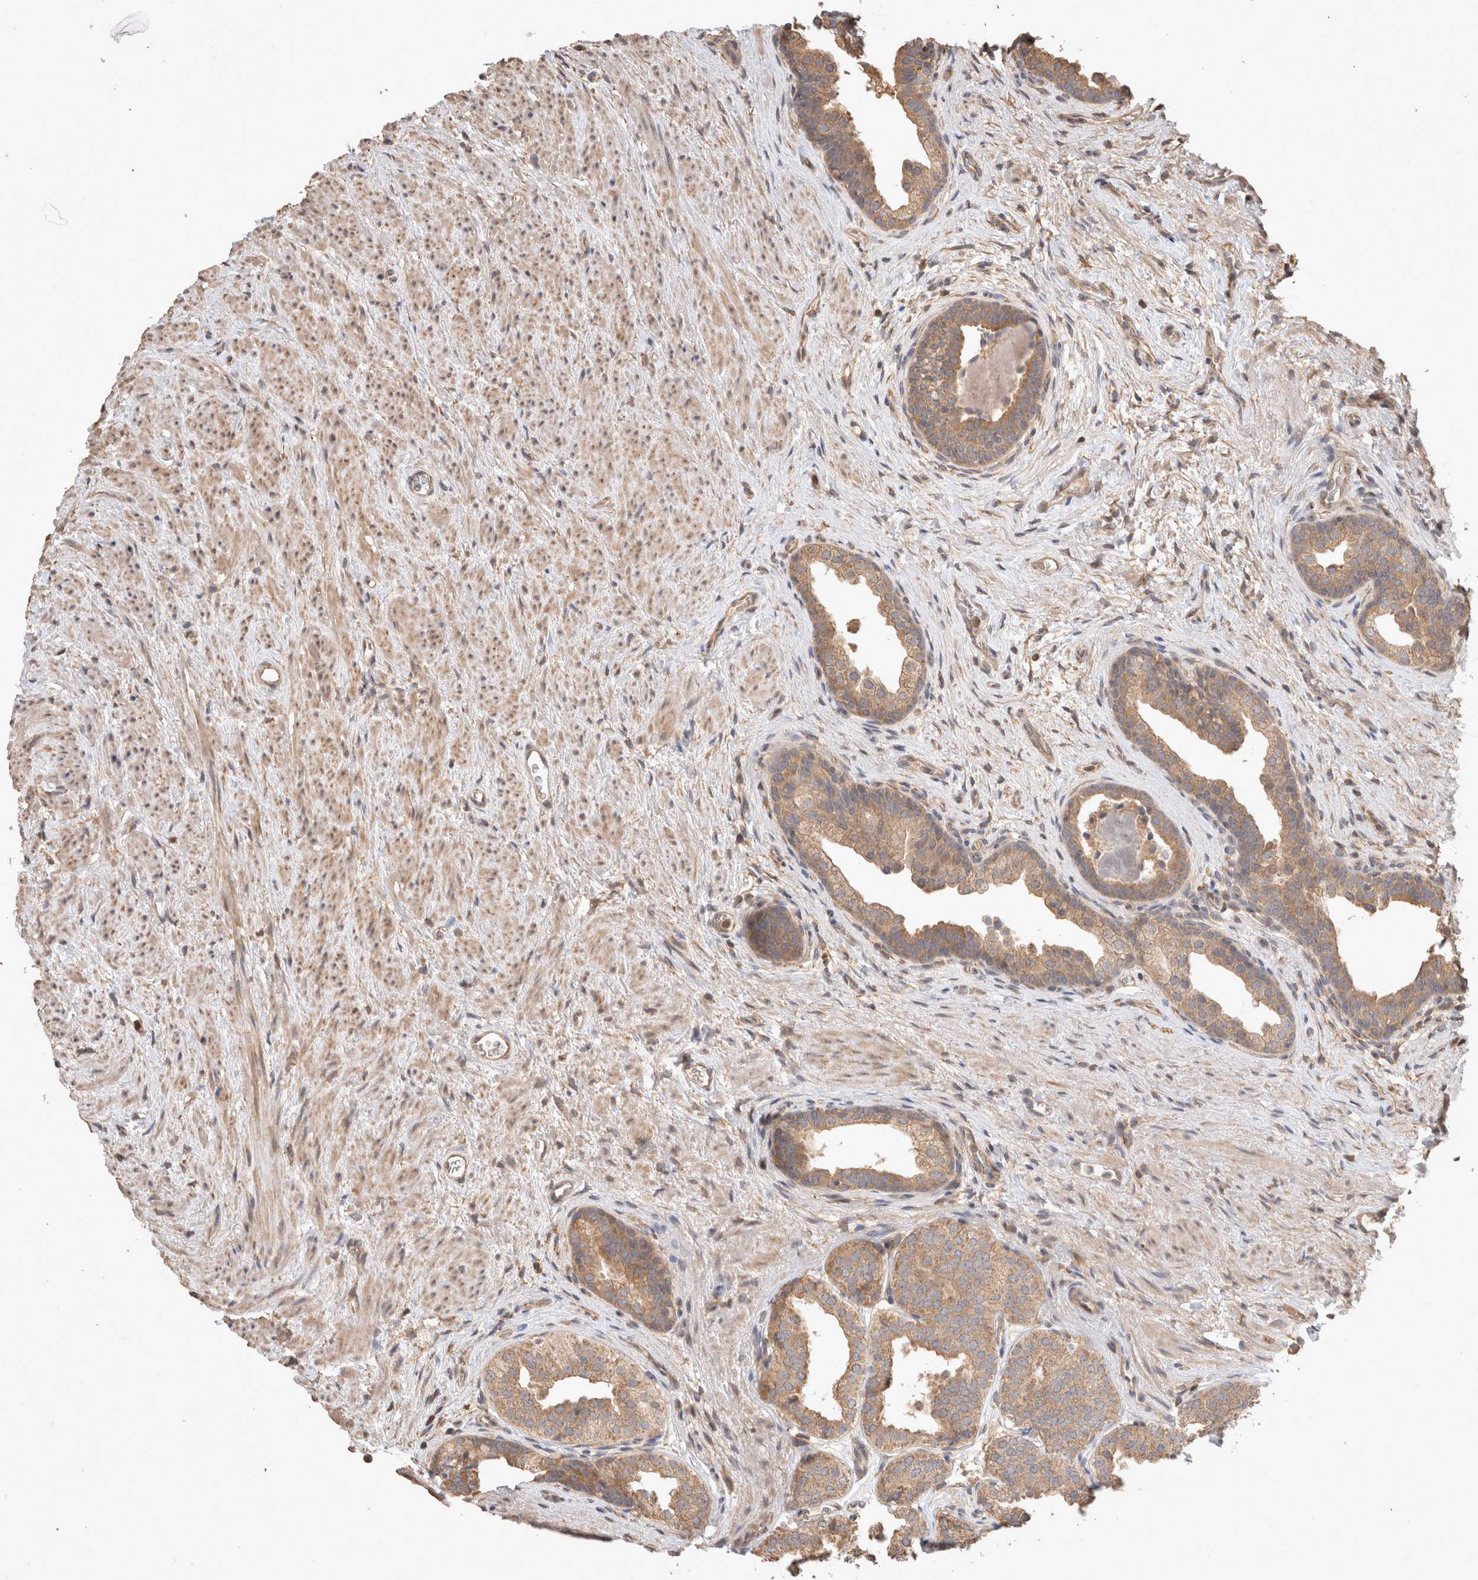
{"staining": {"intensity": "moderate", "quantity": "25%-75%", "location": "cytoplasmic/membranous"}, "tissue": "prostate", "cell_type": "Glandular cells", "image_type": "normal", "snomed": [{"axis": "morphology", "description": "Normal tissue, NOS"}, {"axis": "topography", "description": "Prostate"}], "caption": "Immunohistochemistry (IHC) photomicrograph of unremarkable prostate stained for a protein (brown), which displays medium levels of moderate cytoplasmic/membranous positivity in approximately 25%-75% of glandular cells.", "gene": "HROB", "patient": {"sex": "male", "age": 48}}